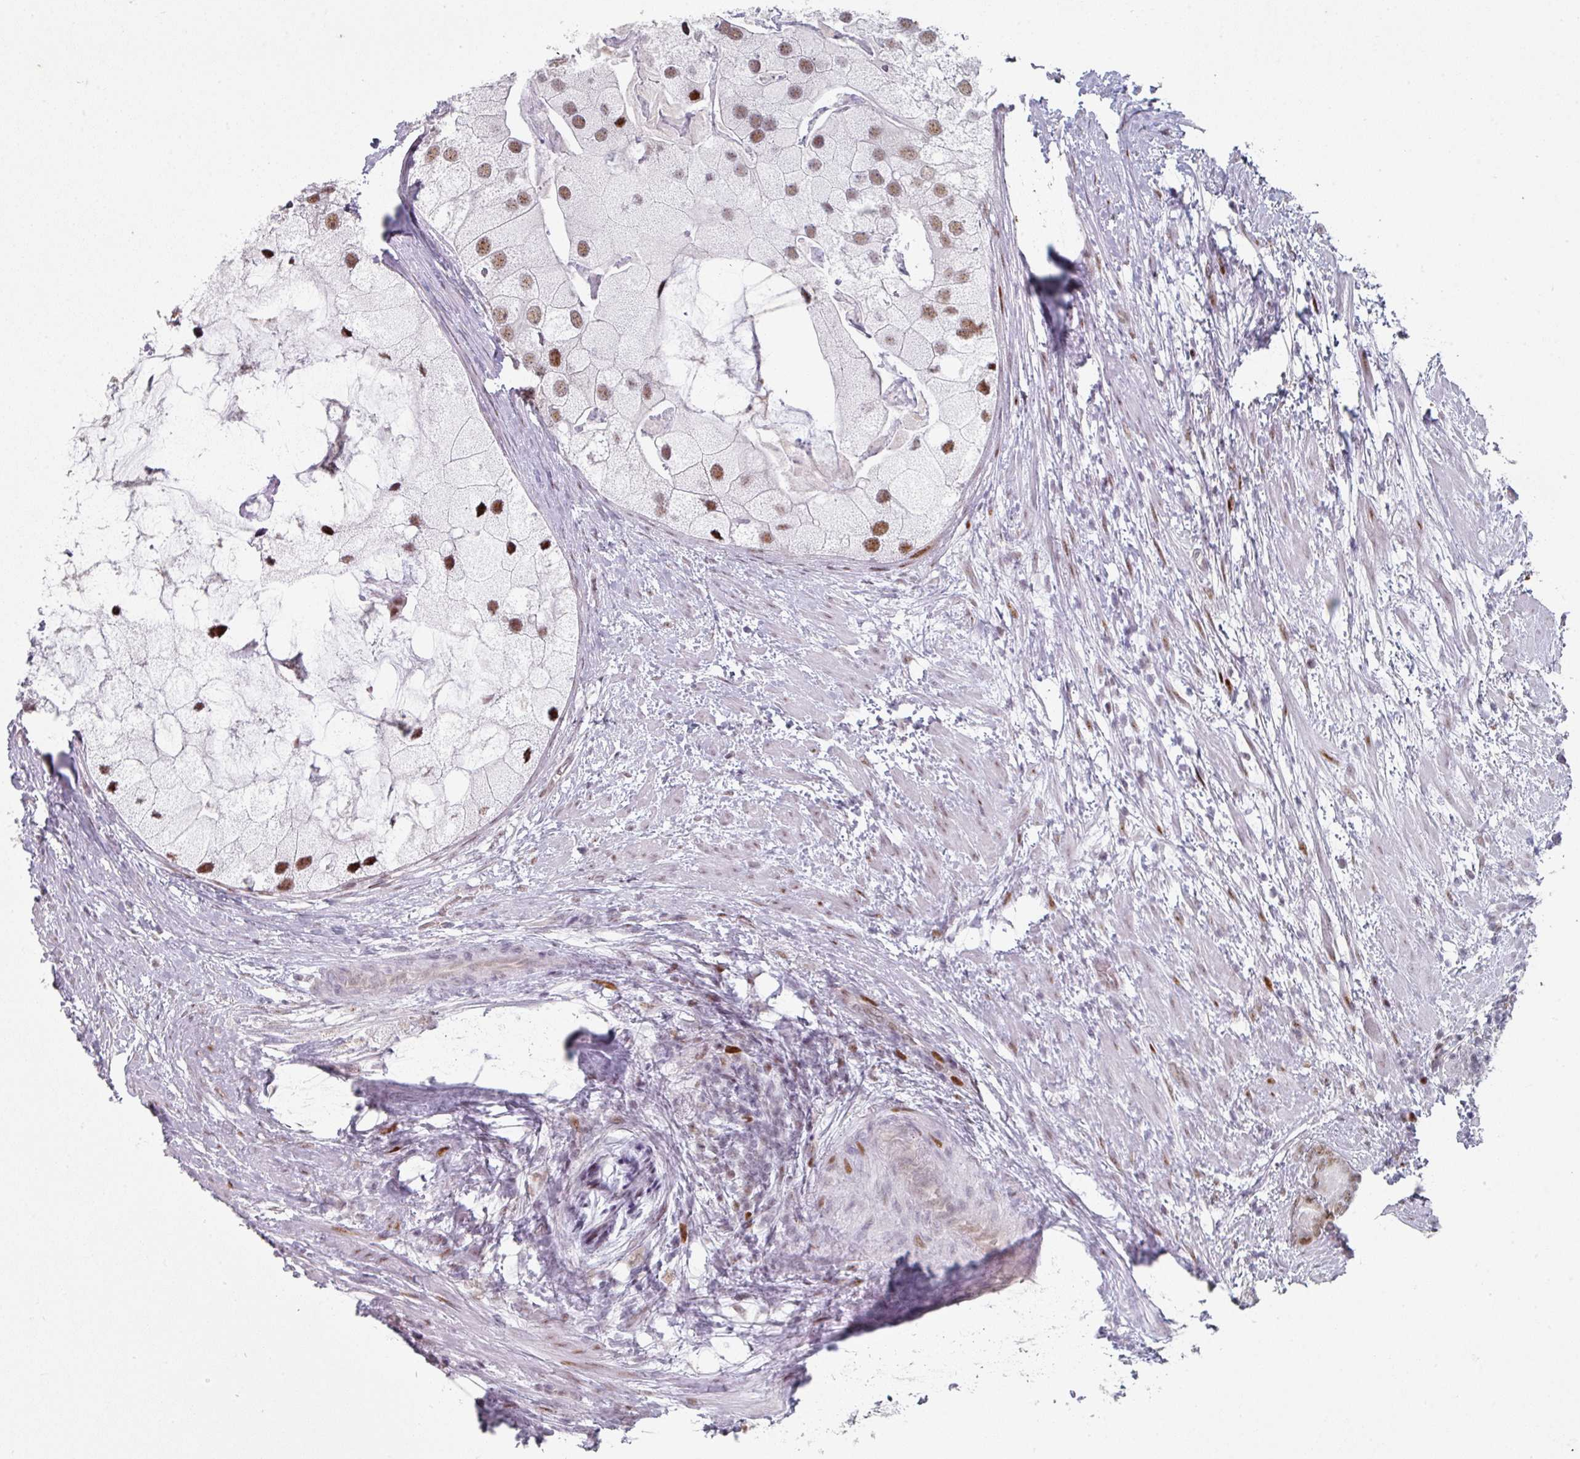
{"staining": {"intensity": "moderate", "quantity": ">75%", "location": "nuclear"}, "tissue": "prostate cancer", "cell_type": "Tumor cells", "image_type": "cancer", "snomed": [{"axis": "morphology", "description": "Adenocarcinoma, High grade"}, {"axis": "topography", "description": "Prostate"}], "caption": "Prostate high-grade adenocarcinoma stained with a brown dye demonstrates moderate nuclear positive staining in about >75% of tumor cells.", "gene": "SF3B5", "patient": {"sex": "male", "age": 62}}